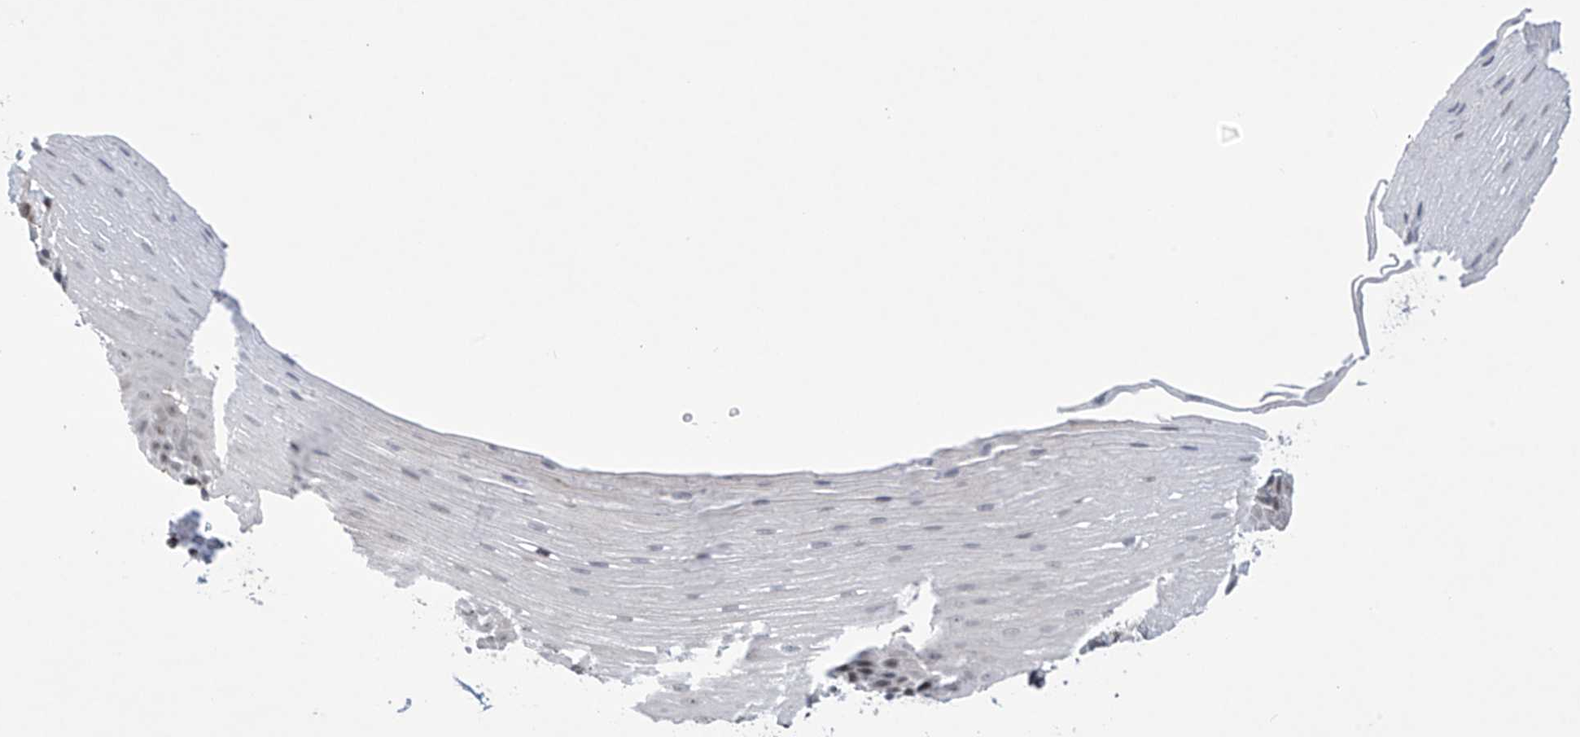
{"staining": {"intensity": "weak", "quantity": "<25%", "location": "cytoplasmic/membranous,nuclear"}, "tissue": "esophagus", "cell_type": "Squamous epithelial cells", "image_type": "normal", "snomed": [{"axis": "morphology", "description": "Normal tissue, NOS"}, {"axis": "topography", "description": "Esophagus"}], "caption": "Squamous epithelial cells show no significant protein staining in normal esophagus.", "gene": "MSL3", "patient": {"sex": "male", "age": 62}}